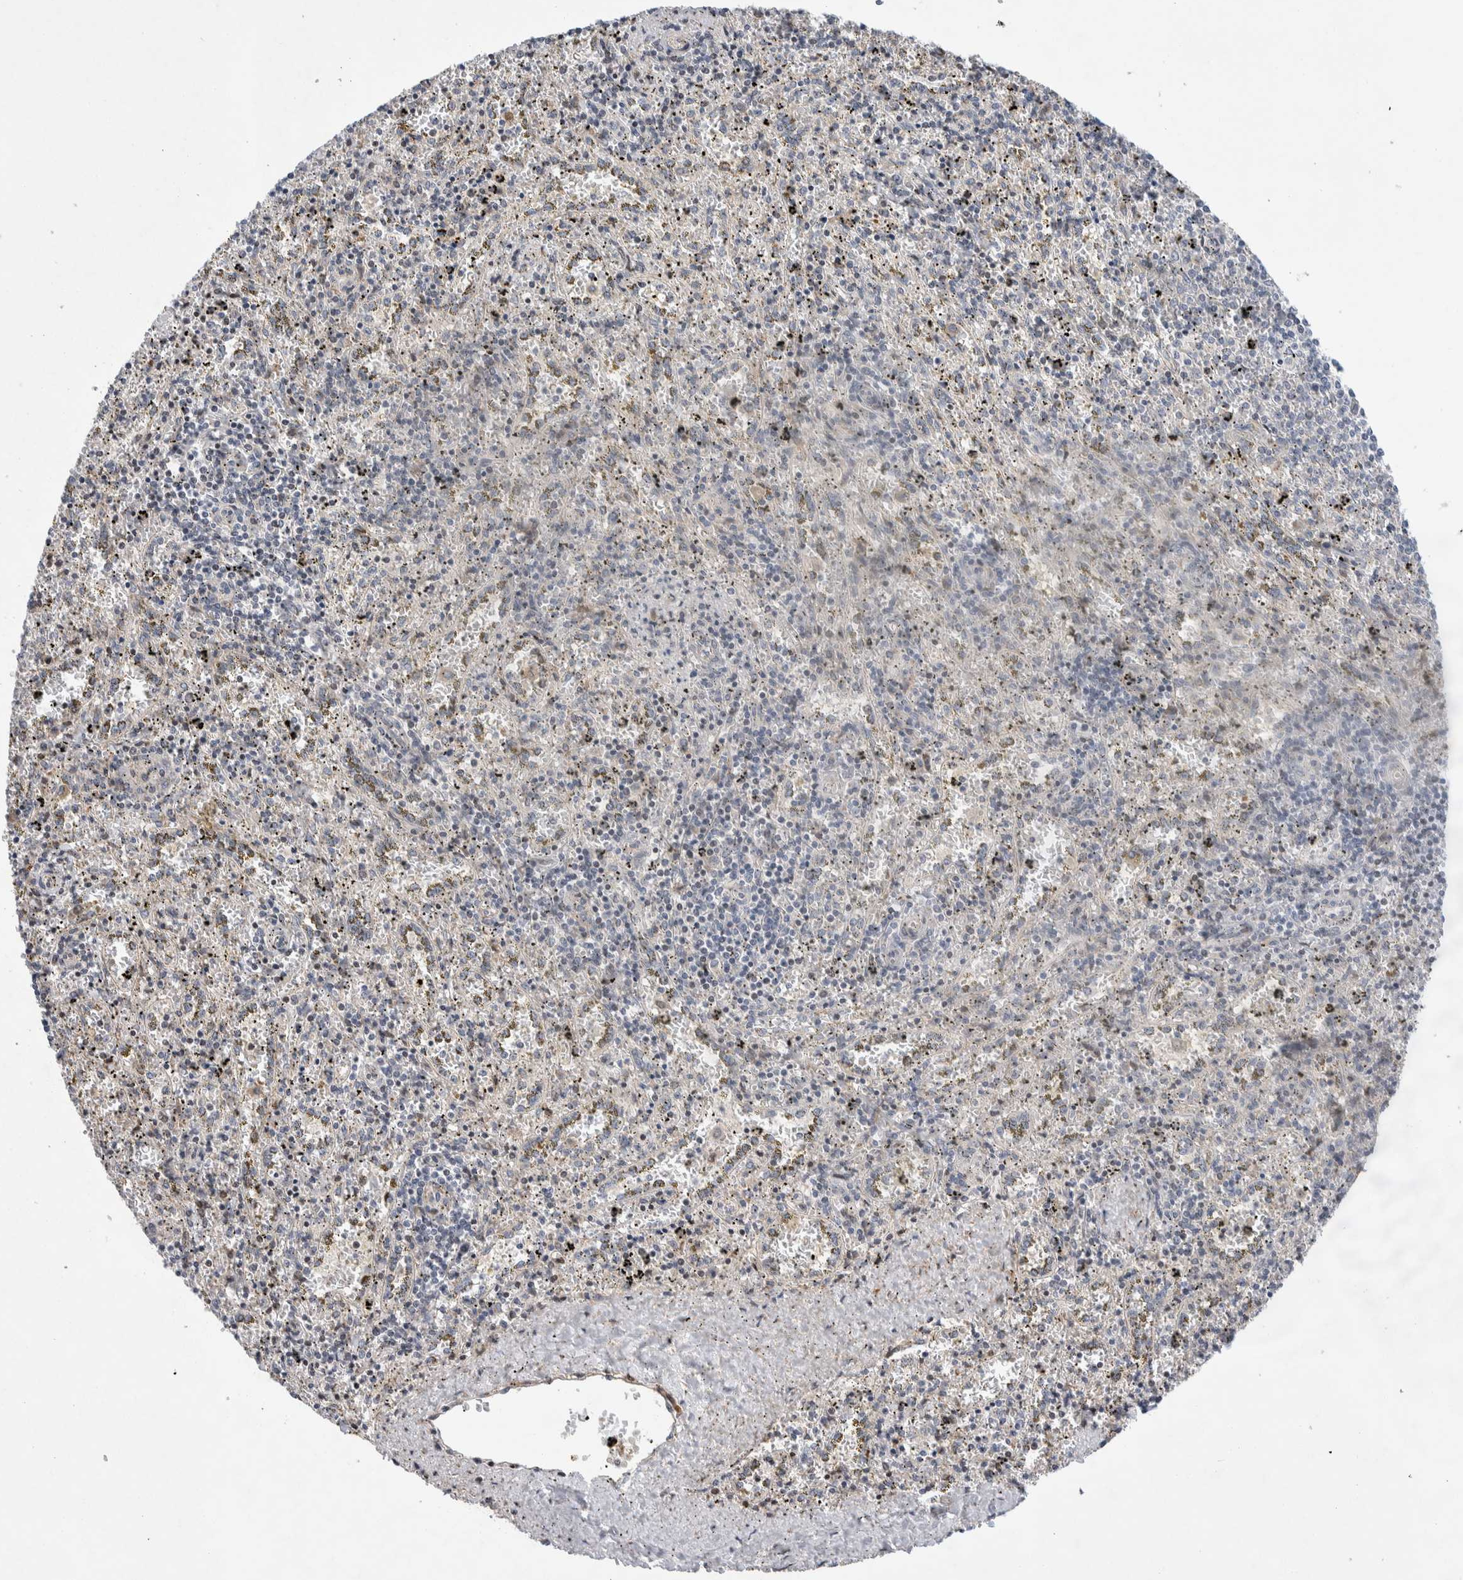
{"staining": {"intensity": "weak", "quantity": "25%-75%", "location": "cytoplasmic/membranous"}, "tissue": "spleen", "cell_type": "Cells in red pulp", "image_type": "normal", "snomed": [{"axis": "morphology", "description": "Normal tissue, NOS"}, {"axis": "topography", "description": "Spleen"}], "caption": "A histopathology image of spleen stained for a protein exhibits weak cytoplasmic/membranous brown staining in cells in red pulp. Ihc stains the protein of interest in brown and the nuclei are stained blue.", "gene": "LZTS1", "patient": {"sex": "male", "age": 11}}